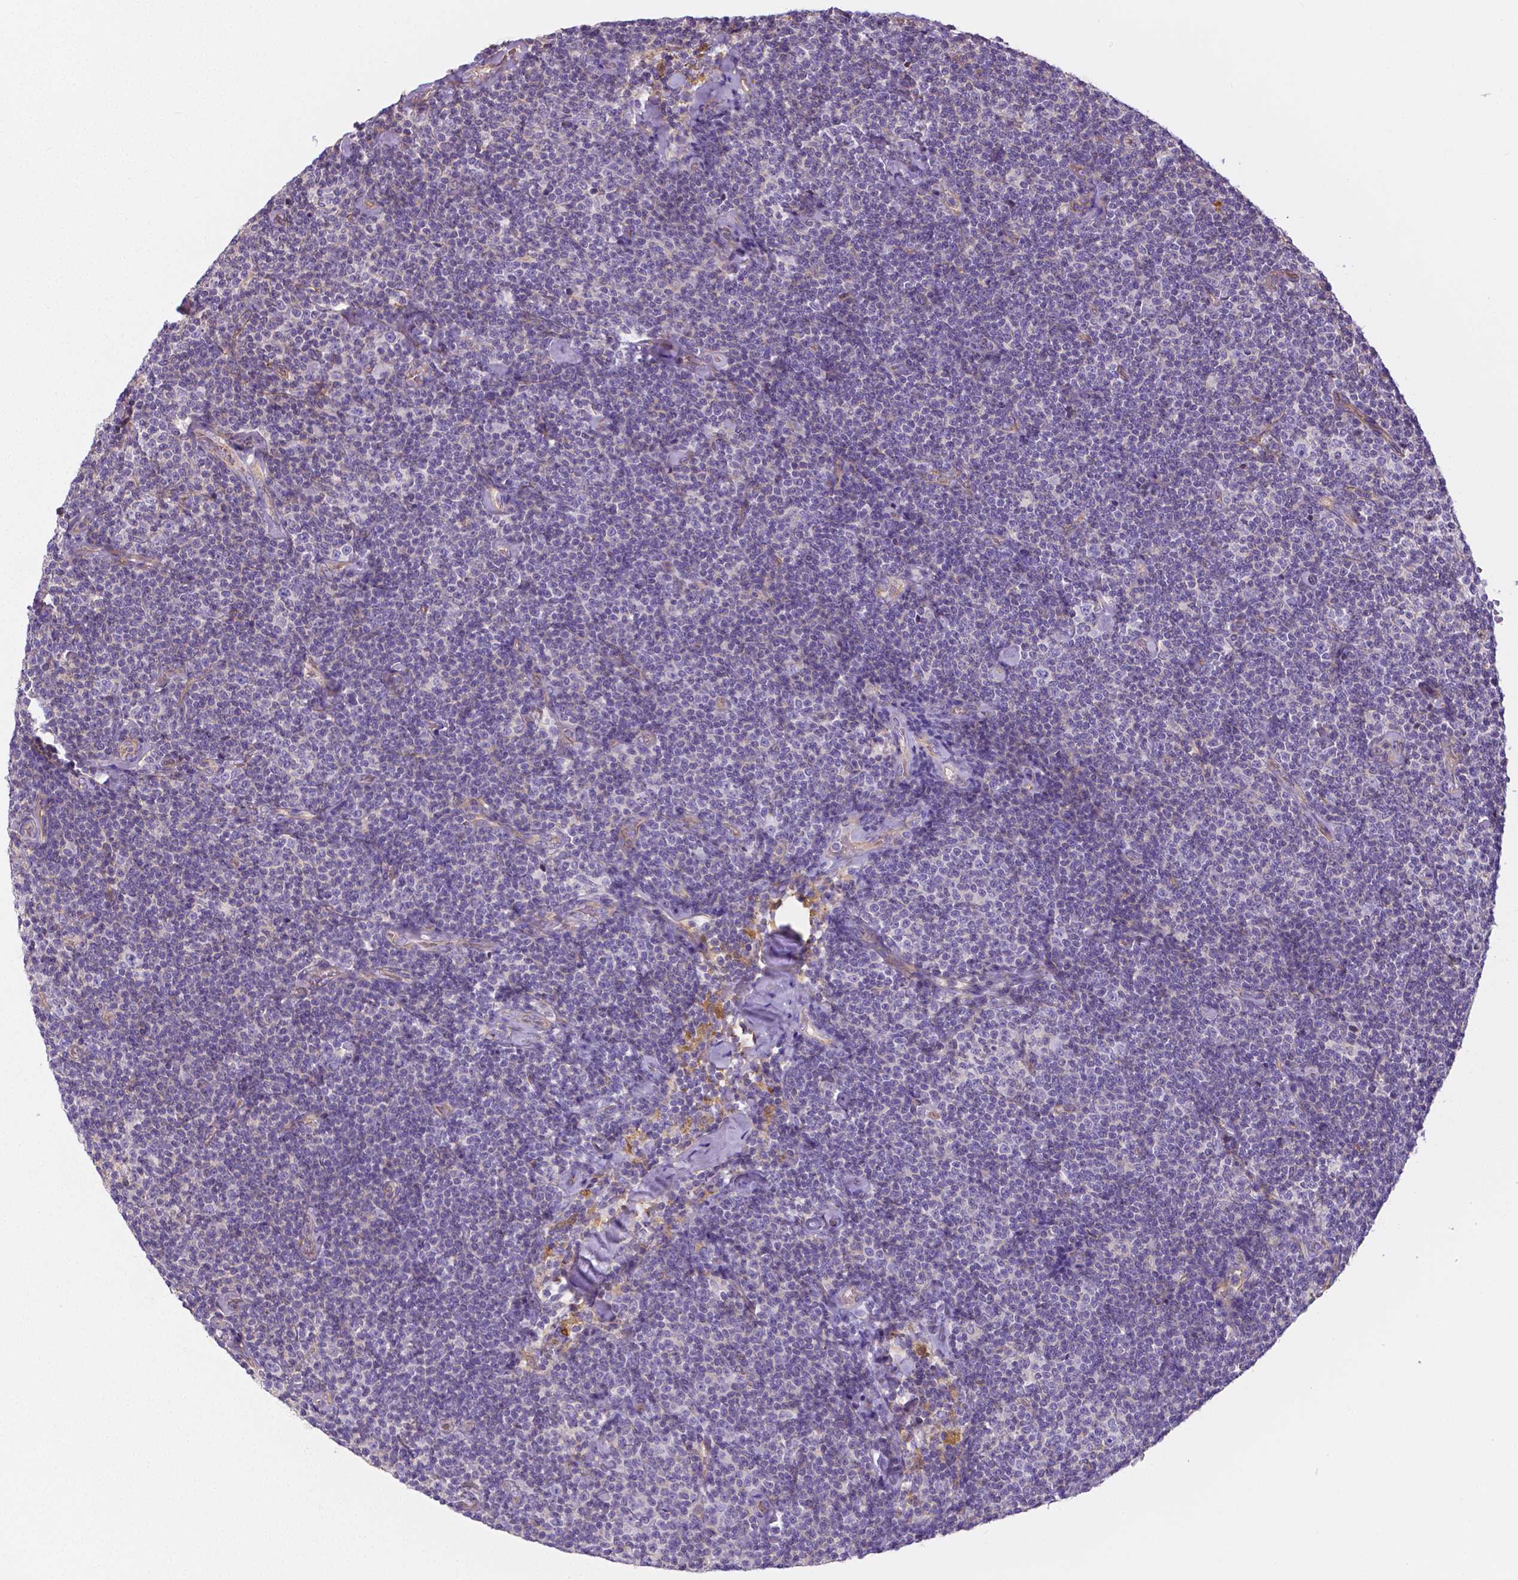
{"staining": {"intensity": "negative", "quantity": "none", "location": "none"}, "tissue": "lymphoma", "cell_type": "Tumor cells", "image_type": "cancer", "snomed": [{"axis": "morphology", "description": "Malignant lymphoma, non-Hodgkin's type, Low grade"}, {"axis": "topography", "description": "Lymph node"}], "caption": "DAB (3,3'-diaminobenzidine) immunohistochemical staining of lymphoma displays no significant positivity in tumor cells. (DAB (3,3'-diaminobenzidine) immunohistochemistry with hematoxylin counter stain).", "gene": "CRMP1", "patient": {"sex": "male", "age": 81}}